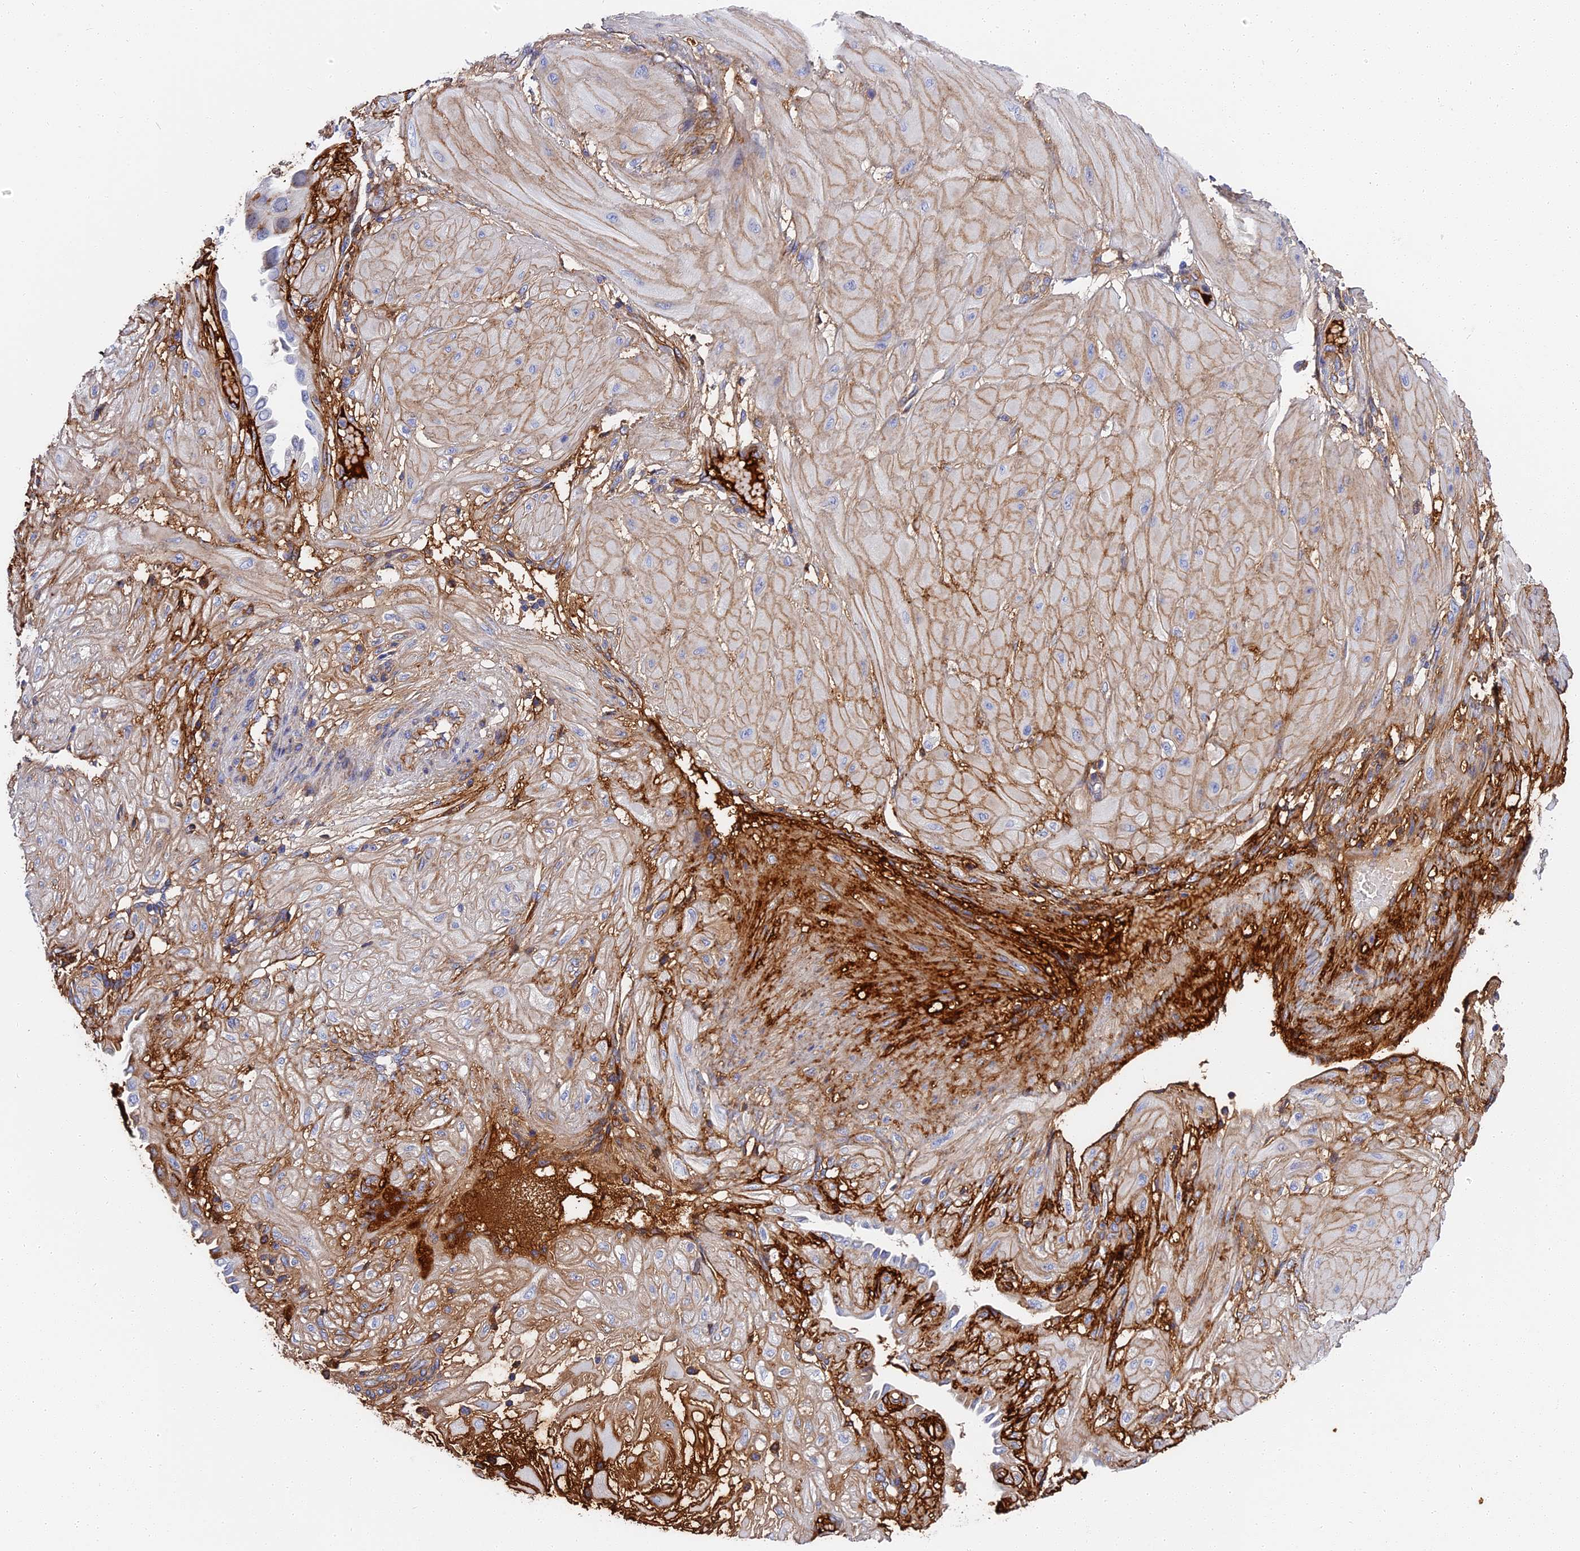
{"staining": {"intensity": "moderate", "quantity": "<25%", "location": "cytoplasmic/membranous"}, "tissue": "cervical cancer", "cell_type": "Tumor cells", "image_type": "cancer", "snomed": [{"axis": "morphology", "description": "Squamous cell carcinoma, NOS"}, {"axis": "topography", "description": "Cervix"}], "caption": "About <25% of tumor cells in squamous cell carcinoma (cervical) show moderate cytoplasmic/membranous protein staining as visualized by brown immunohistochemical staining.", "gene": "ITIH1", "patient": {"sex": "female", "age": 36}}